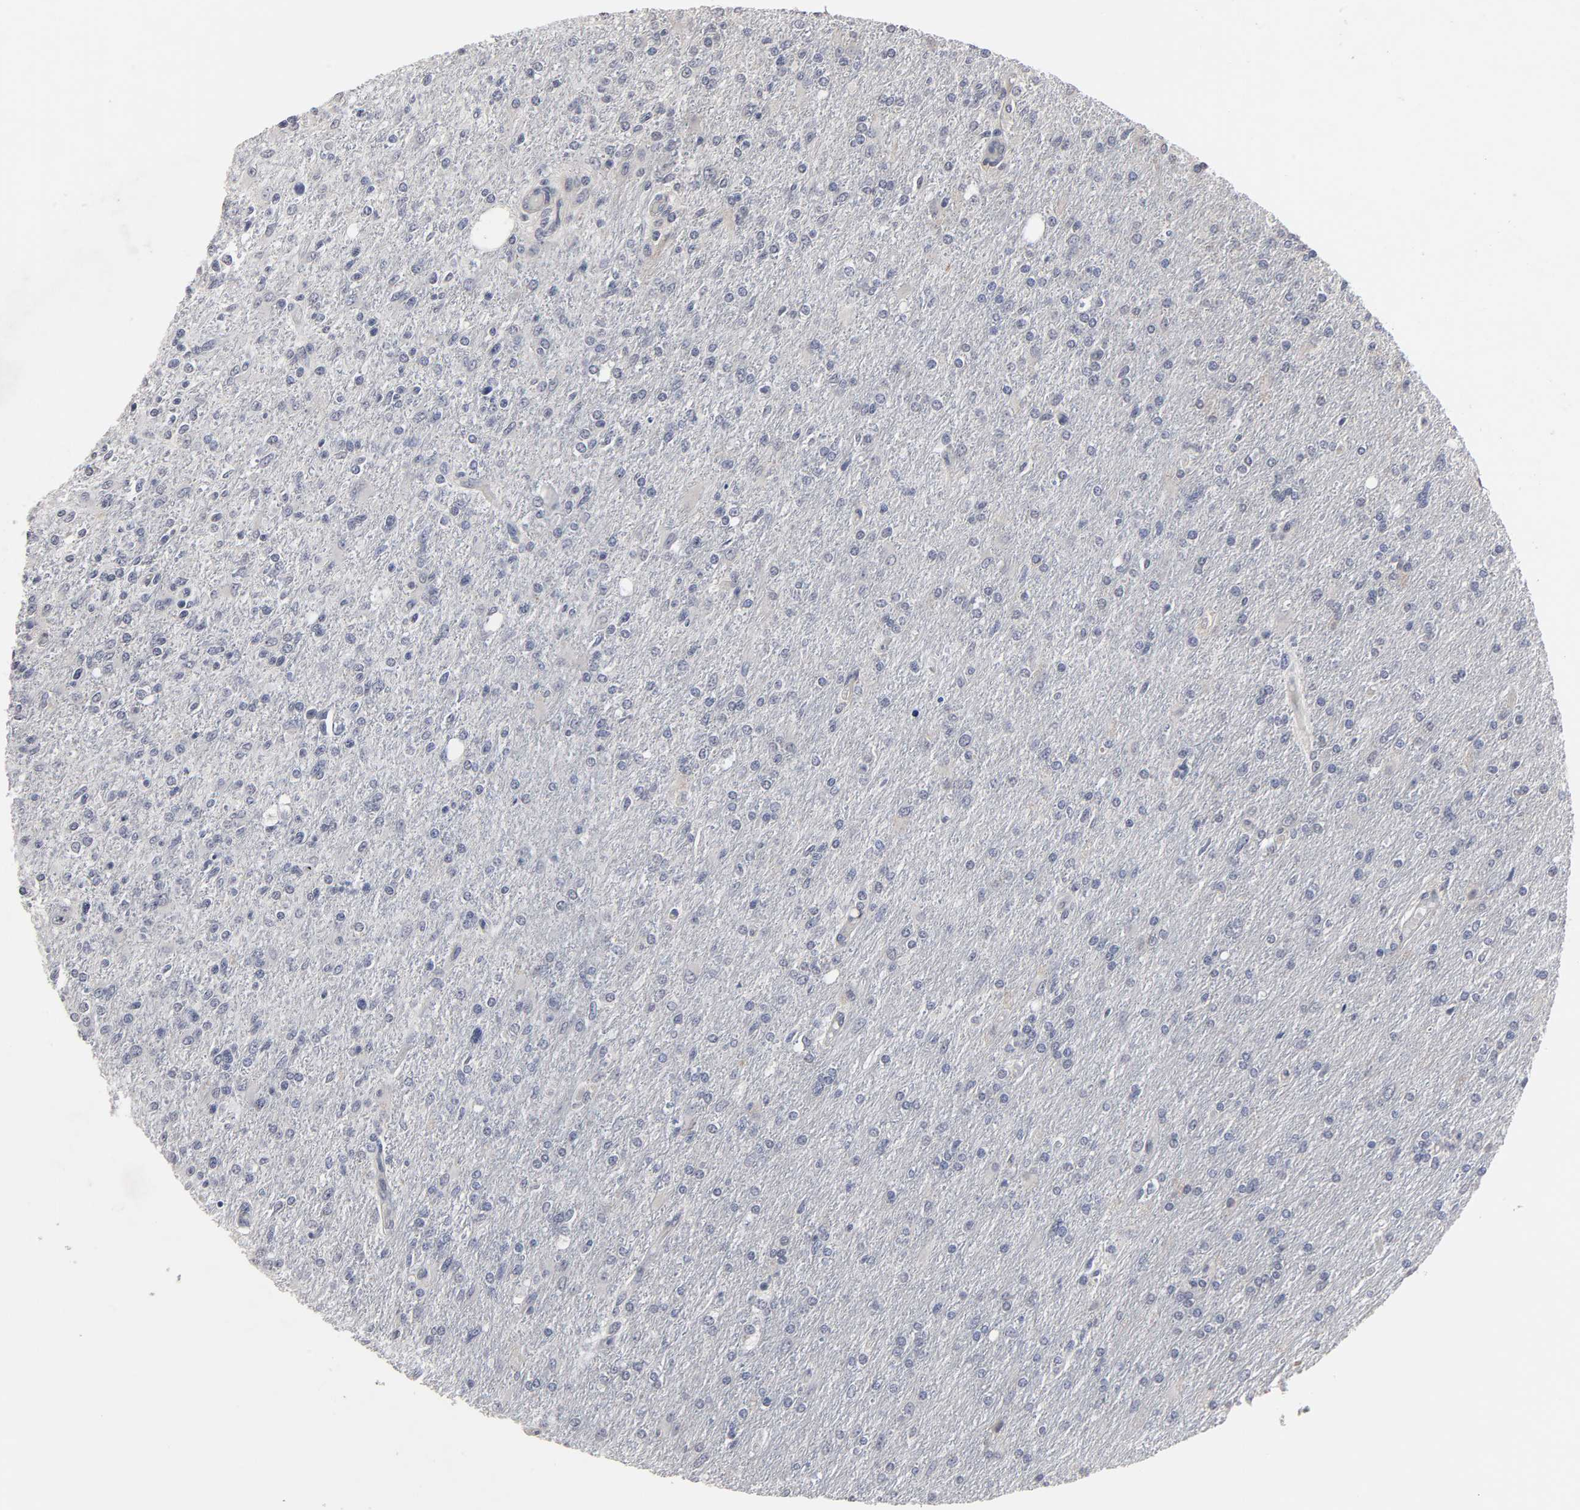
{"staining": {"intensity": "negative", "quantity": "none", "location": "none"}, "tissue": "glioma", "cell_type": "Tumor cells", "image_type": "cancer", "snomed": [{"axis": "morphology", "description": "Glioma, malignant, High grade"}, {"axis": "topography", "description": "Cerebral cortex"}], "caption": "Immunohistochemistry (IHC) micrograph of neoplastic tissue: malignant glioma (high-grade) stained with DAB (3,3'-diaminobenzidine) reveals no significant protein positivity in tumor cells. (DAB (3,3'-diaminobenzidine) immunohistochemistry with hematoxylin counter stain).", "gene": "HNF4A", "patient": {"sex": "male", "age": 76}}